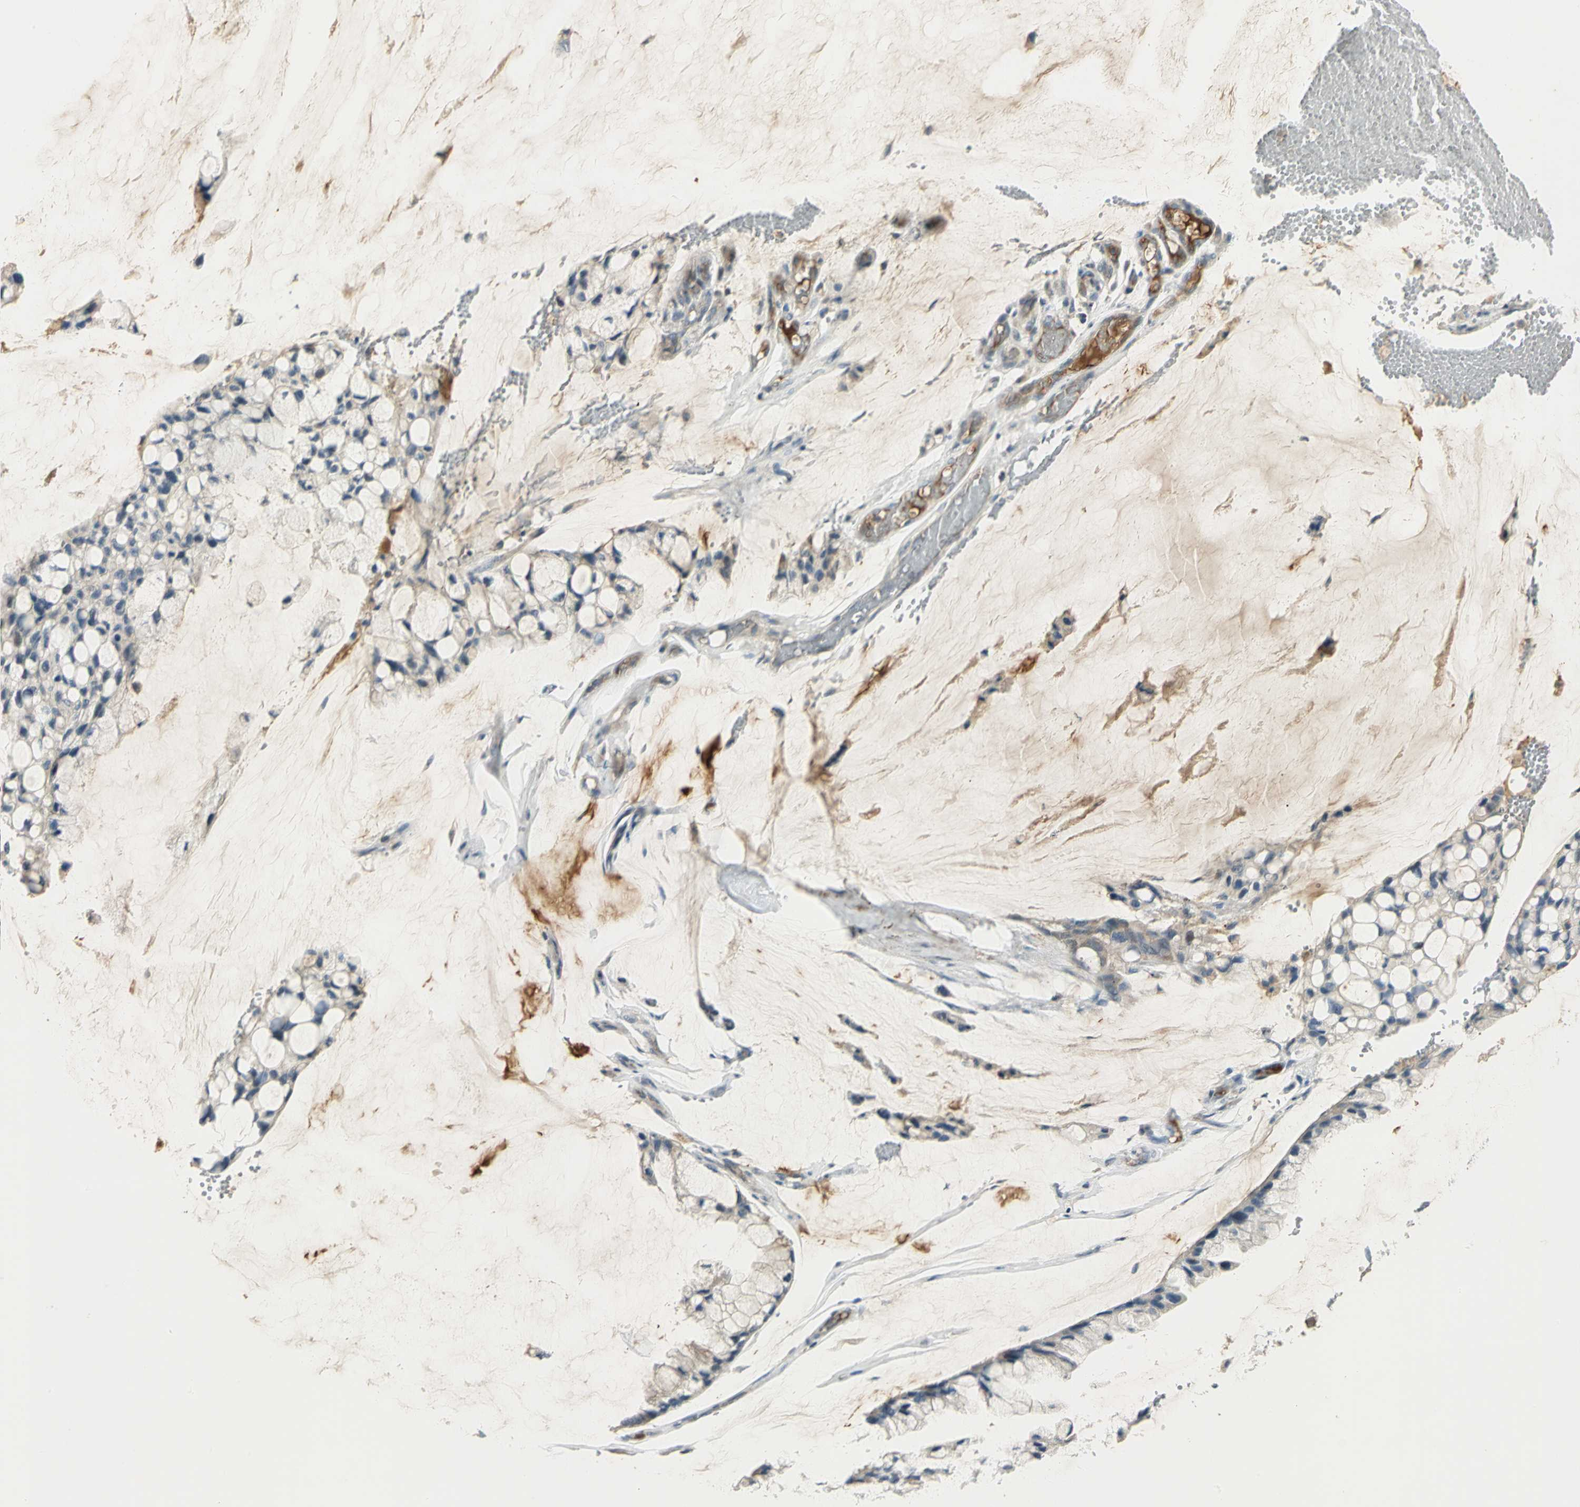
{"staining": {"intensity": "negative", "quantity": "none", "location": "none"}, "tissue": "ovarian cancer", "cell_type": "Tumor cells", "image_type": "cancer", "snomed": [{"axis": "morphology", "description": "Cystadenocarcinoma, mucinous, NOS"}, {"axis": "topography", "description": "Ovary"}], "caption": "The image demonstrates no significant positivity in tumor cells of mucinous cystadenocarcinoma (ovarian).", "gene": "PROC", "patient": {"sex": "female", "age": 39}}